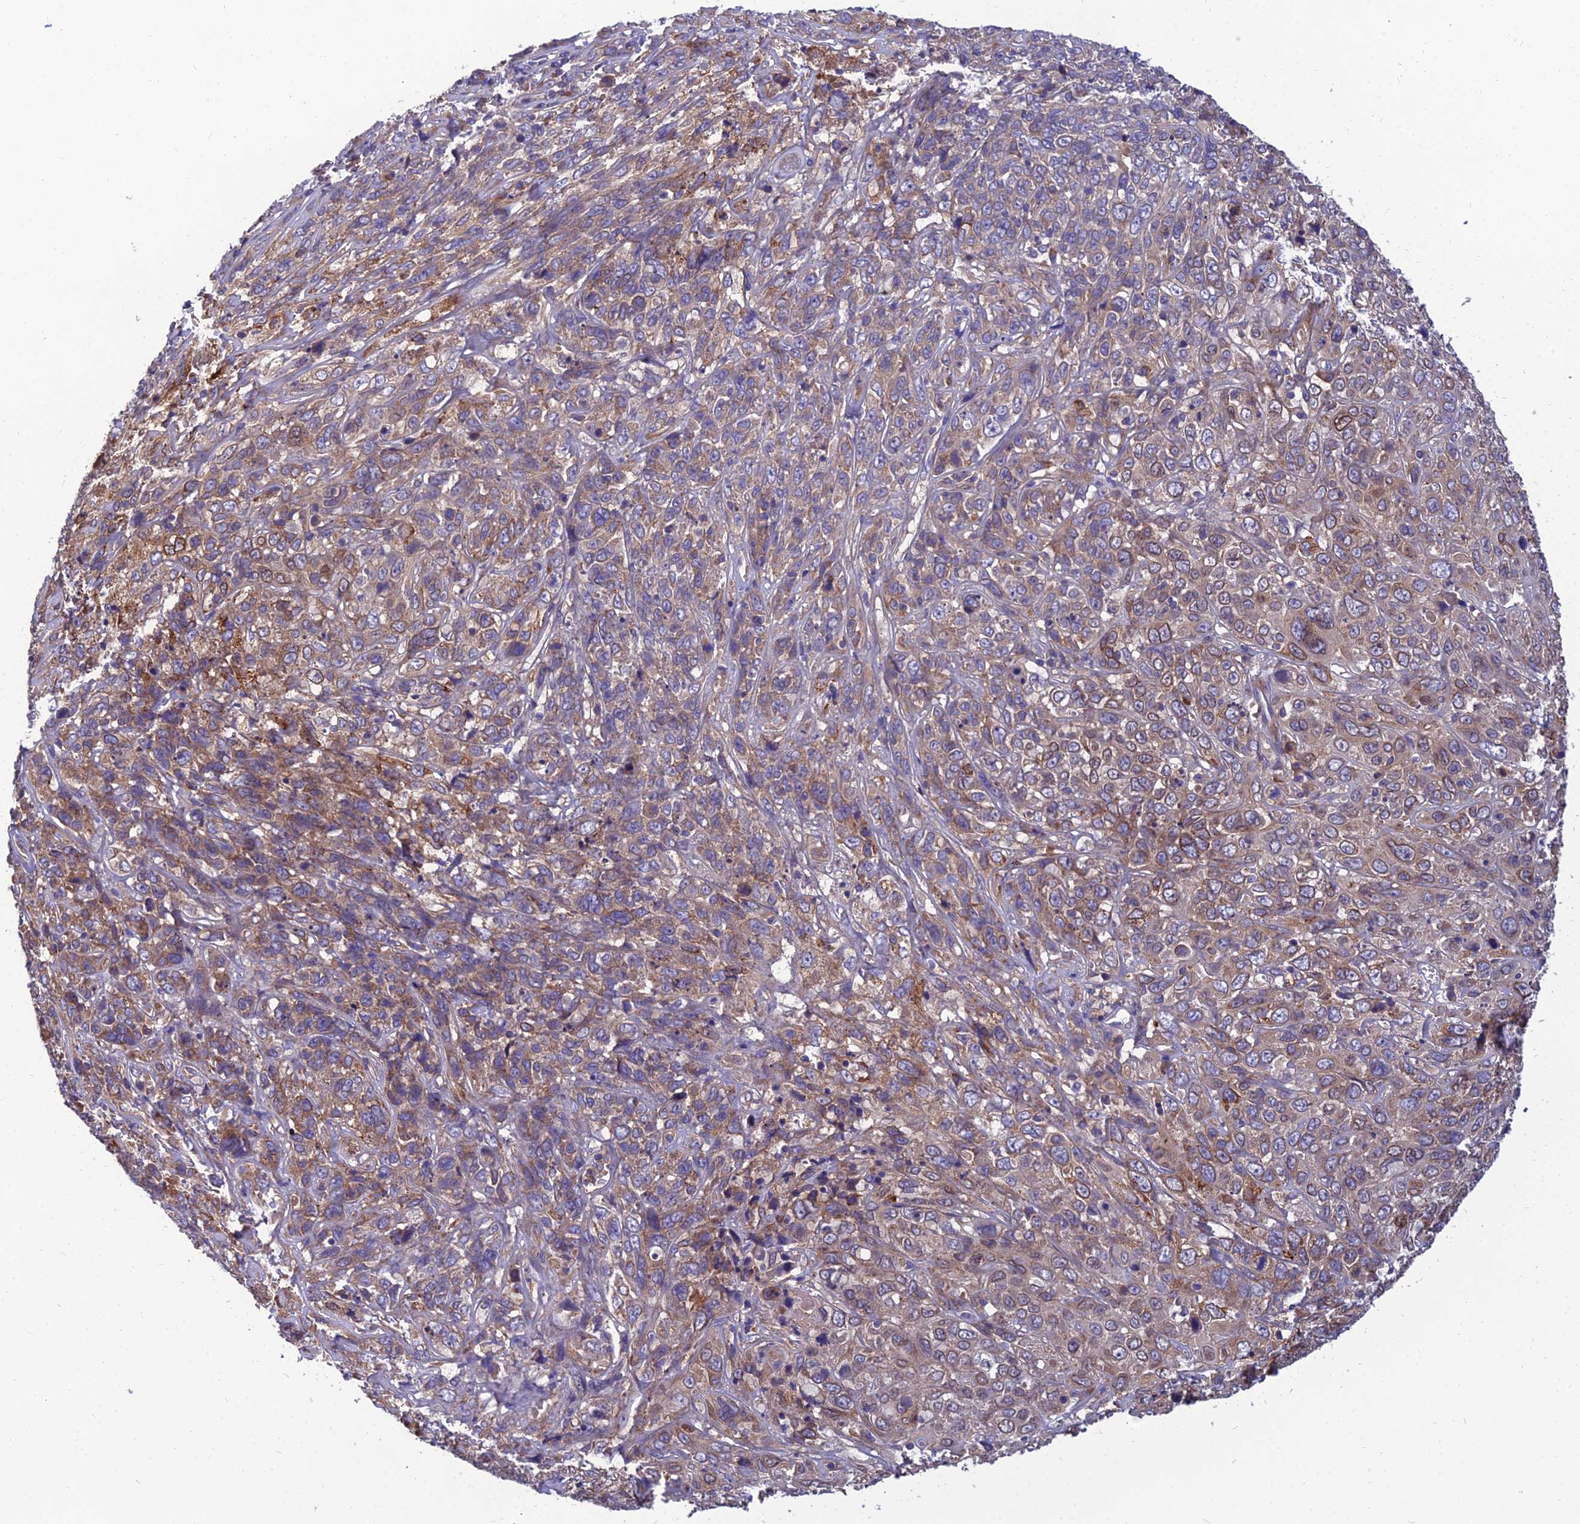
{"staining": {"intensity": "weak", "quantity": "25%-75%", "location": "cytoplasmic/membranous"}, "tissue": "cervical cancer", "cell_type": "Tumor cells", "image_type": "cancer", "snomed": [{"axis": "morphology", "description": "Squamous cell carcinoma, NOS"}, {"axis": "topography", "description": "Cervix"}], "caption": "DAB (3,3'-diaminobenzidine) immunohistochemical staining of cervical squamous cell carcinoma shows weak cytoplasmic/membranous protein expression in approximately 25%-75% of tumor cells.", "gene": "UMAD1", "patient": {"sex": "female", "age": 46}}